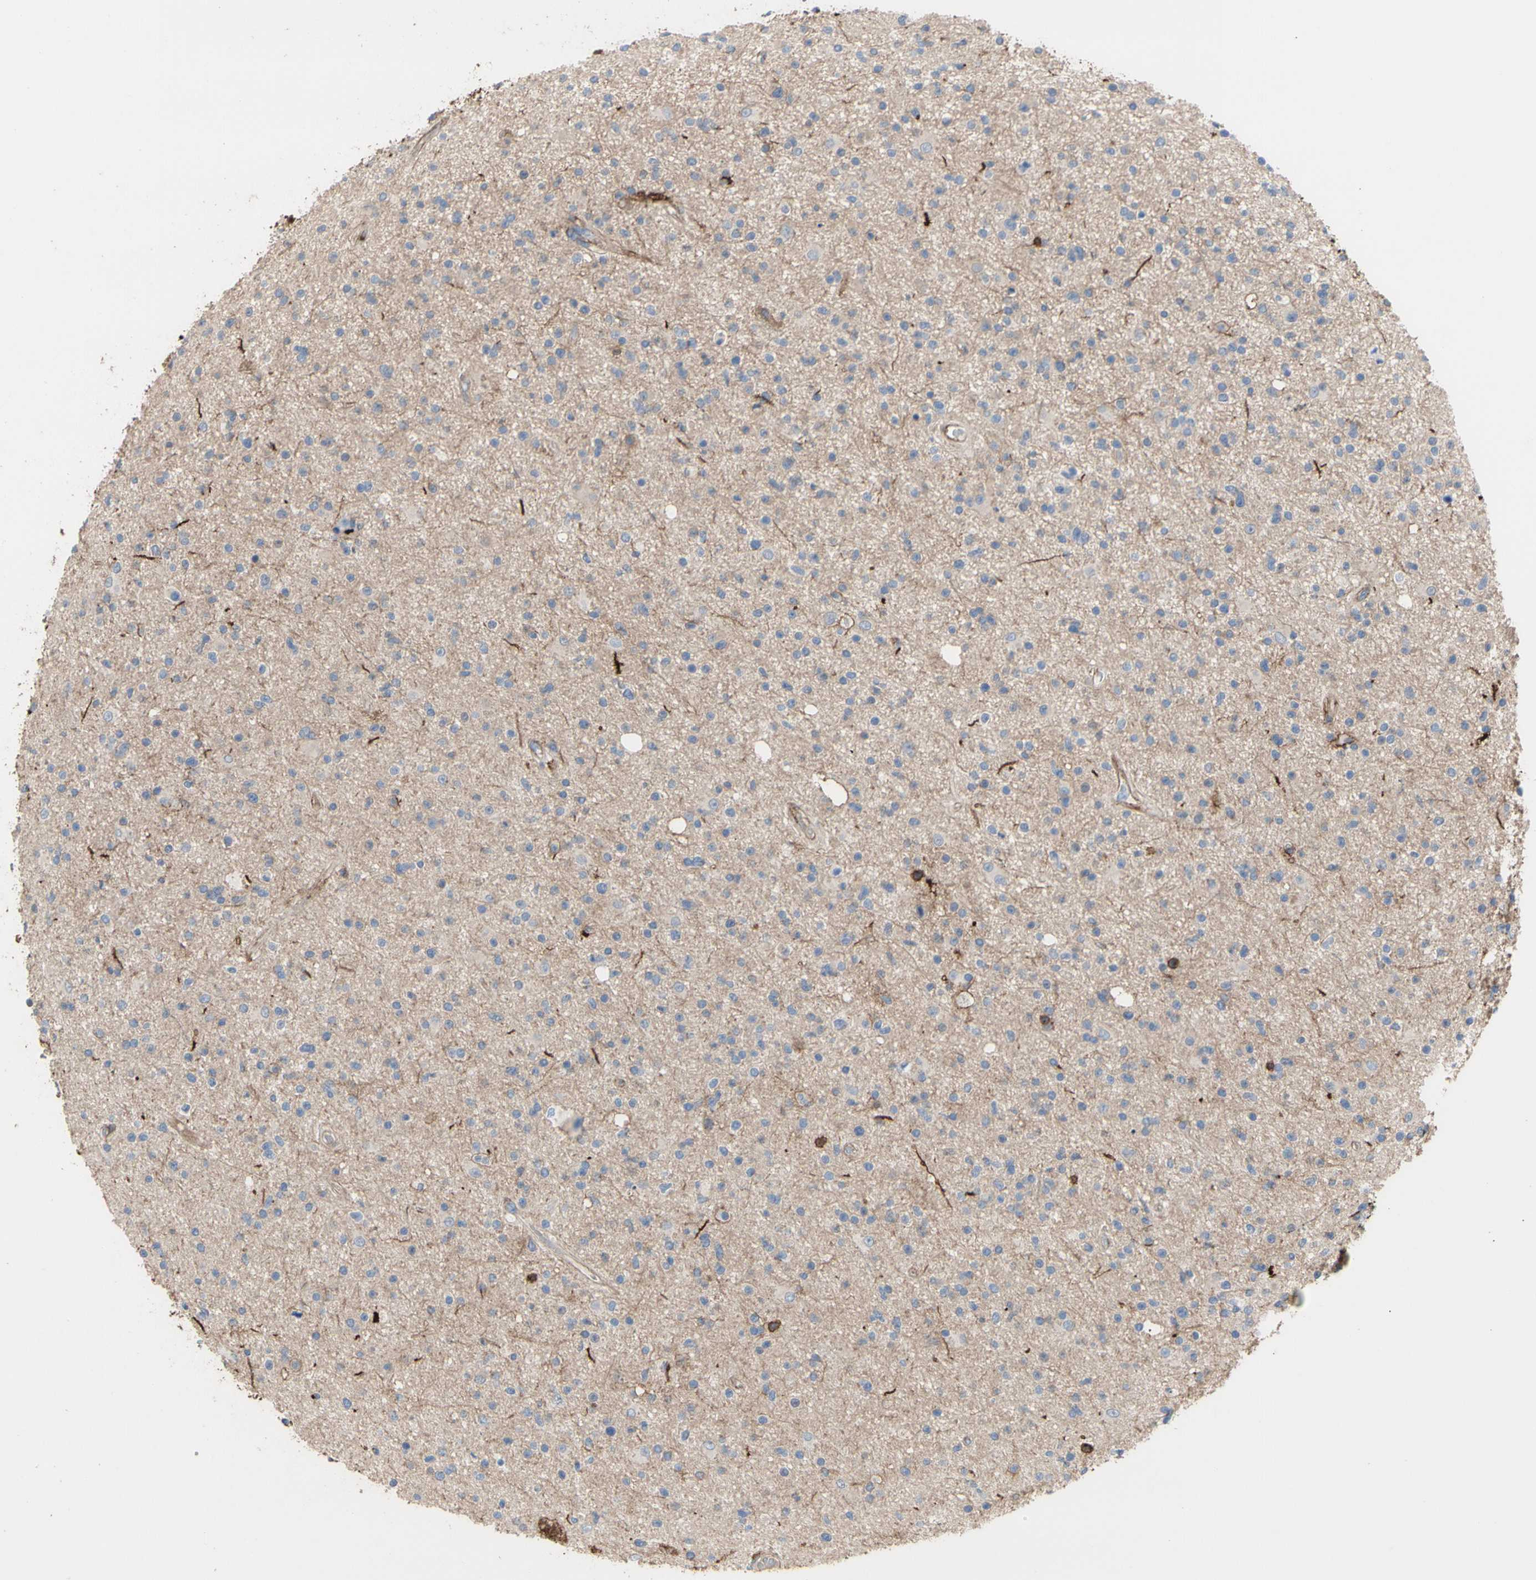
{"staining": {"intensity": "weak", "quantity": ">75%", "location": "cytoplasmic/membranous"}, "tissue": "glioma", "cell_type": "Tumor cells", "image_type": "cancer", "snomed": [{"axis": "morphology", "description": "Glioma, malignant, High grade"}, {"axis": "topography", "description": "Brain"}], "caption": "This is an image of IHC staining of malignant glioma (high-grade), which shows weak expression in the cytoplasmic/membranous of tumor cells.", "gene": "ANXA6", "patient": {"sex": "male", "age": 33}}